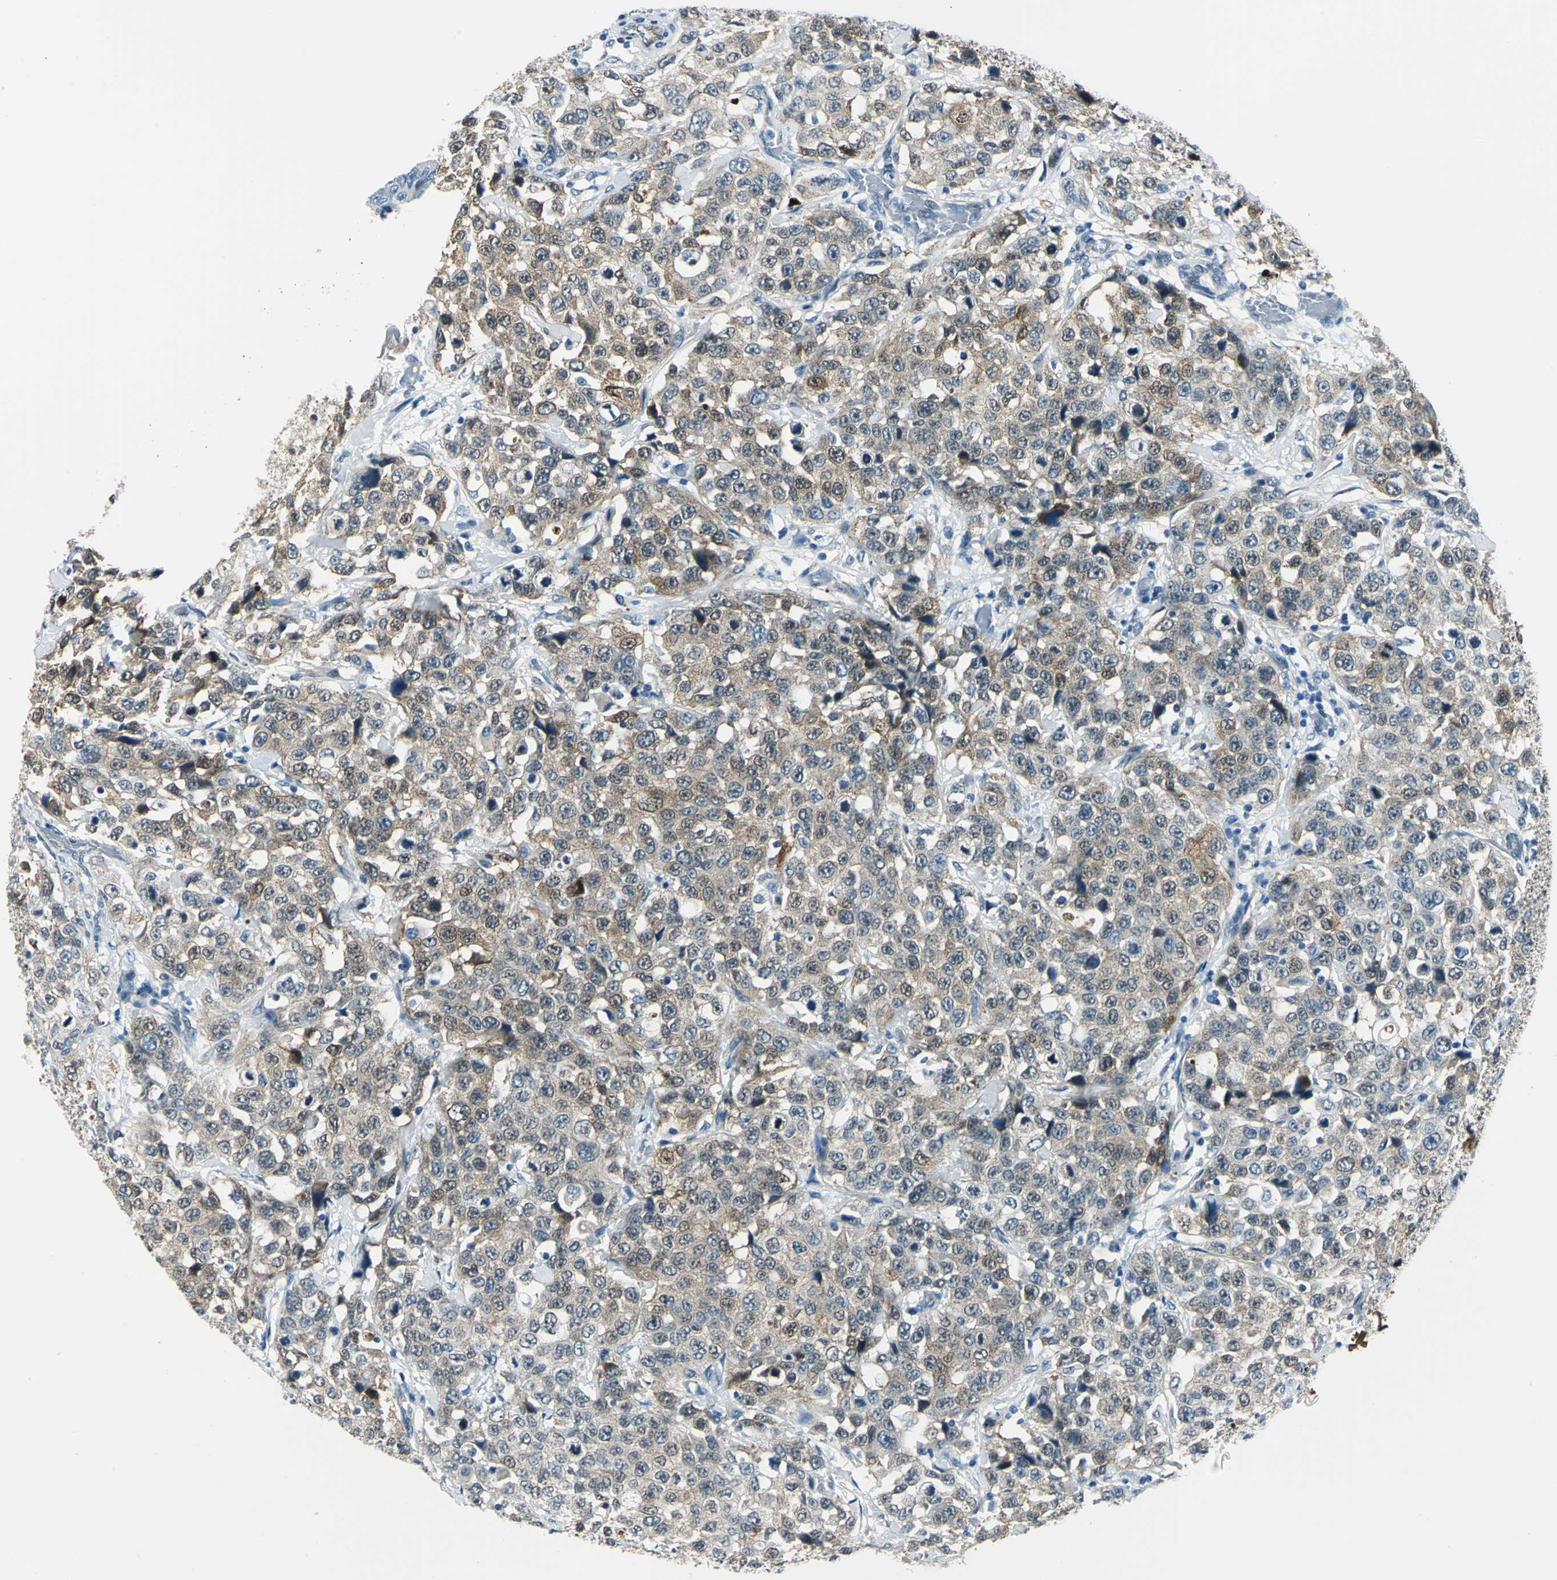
{"staining": {"intensity": "weak", "quantity": "25%-75%", "location": "cytoplasmic/membranous"}, "tissue": "stomach cancer", "cell_type": "Tumor cells", "image_type": "cancer", "snomed": [{"axis": "morphology", "description": "Normal tissue, NOS"}, {"axis": "morphology", "description": "Adenocarcinoma, NOS"}, {"axis": "topography", "description": "Stomach"}], "caption": "IHC of stomach adenocarcinoma shows low levels of weak cytoplasmic/membranous expression in about 25%-75% of tumor cells.", "gene": "HSPB1", "patient": {"sex": "male", "age": 48}}